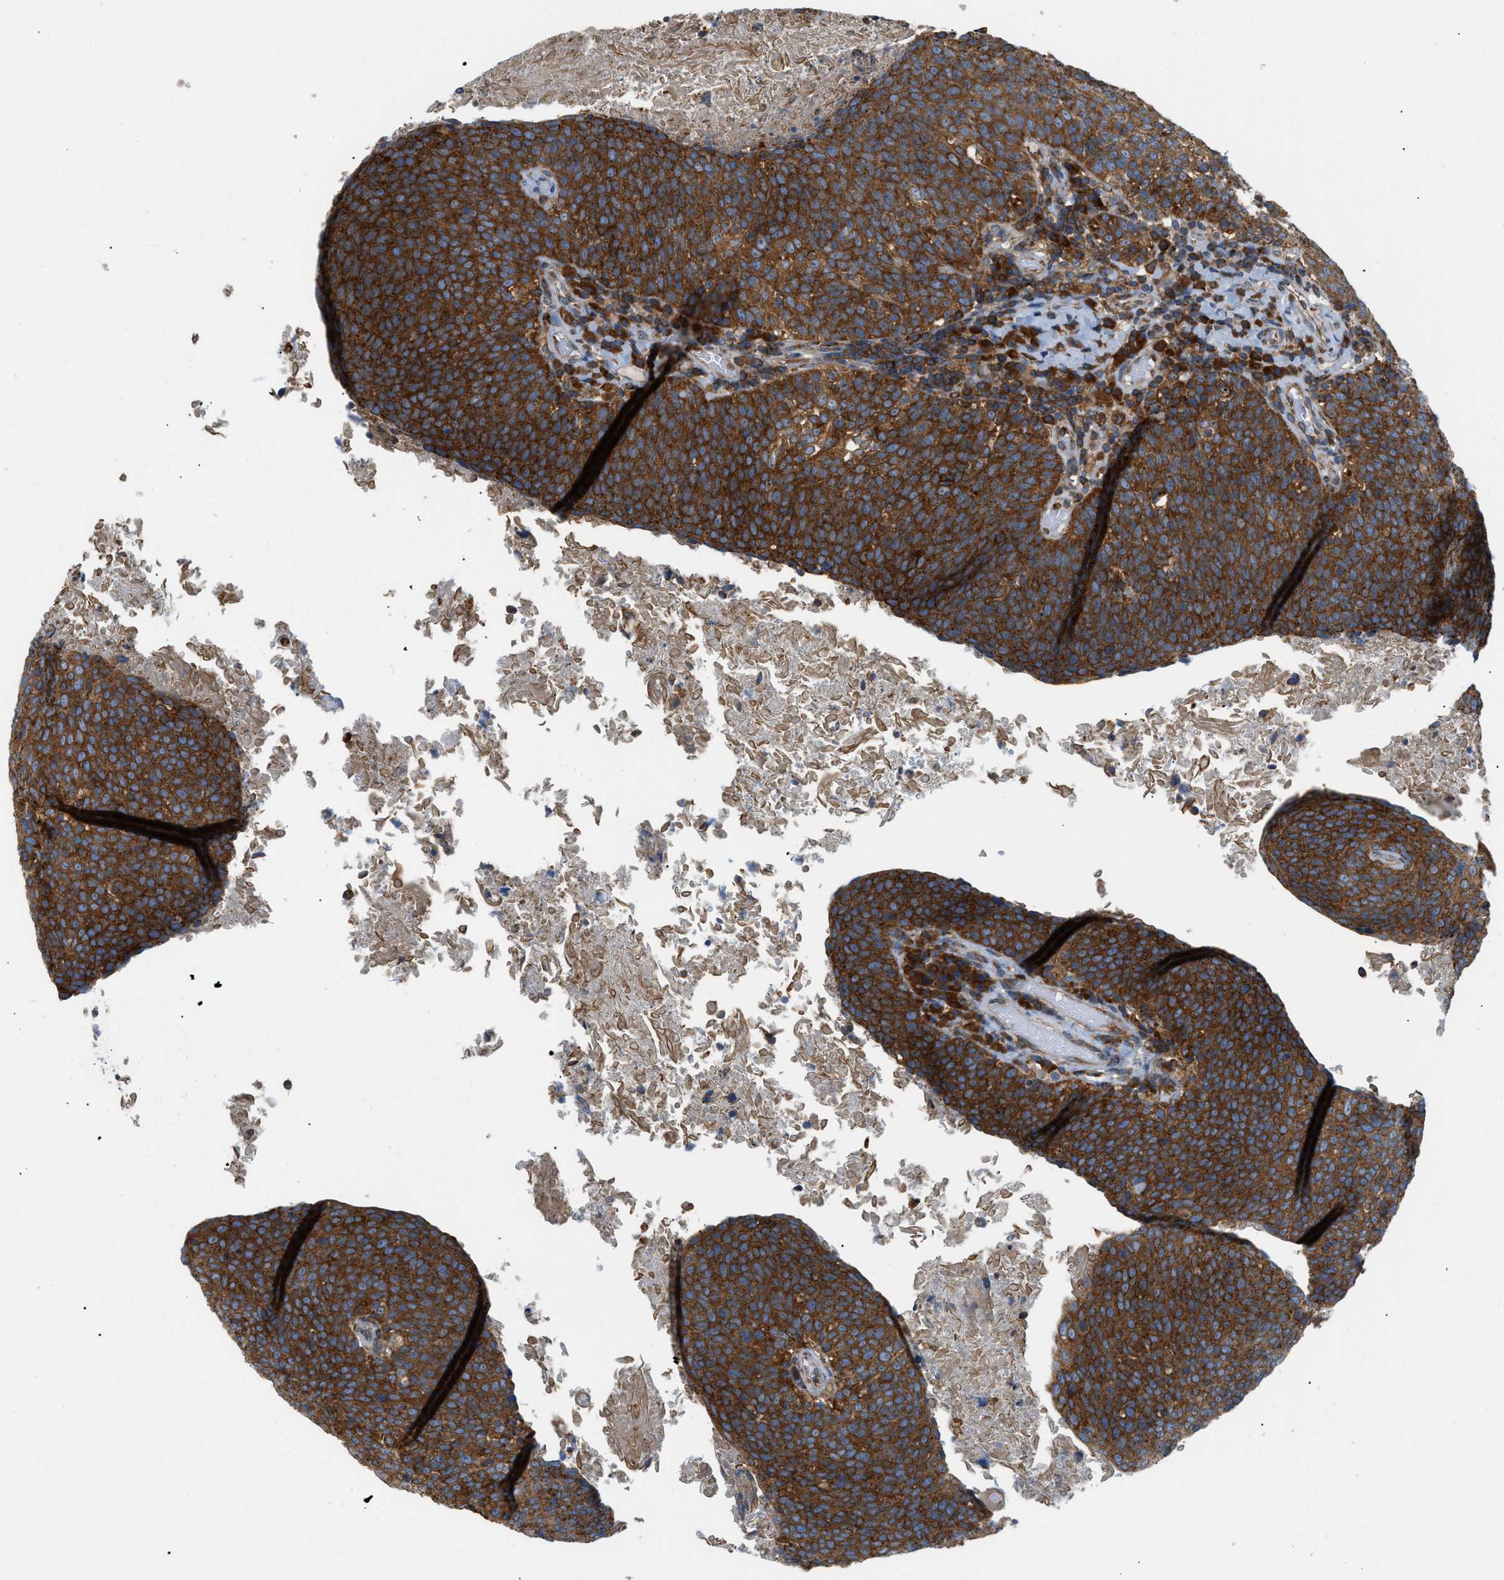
{"staining": {"intensity": "strong", "quantity": ">75%", "location": "cytoplasmic/membranous"}, "tissue": "head and neck cancer", "cell_type": "Tumor cells", "image_type": "cancer", "snomed": [{"axis": "morphology", "description": "Squamous cell carcinoma, NOS"}, {"axis": "morphology", "description": "Squamous cell carcinoma, metastatic, NOS"}, {"axis": "topography", "description": "Lymph node"}, {"axis": "topography", "description": "Head-Neck"}], "caption": "The histopathology image demonstrates immunohistochemical staining of head and neck metastatic squamous cell carcinoma. There is strong cytoplasmic/membranous expression is appreciated in approximately >75% of tumor cells. The protein of interest is stained brown, and the nuclei are stained in blue (DAB (3,3'-diaminobenzidine) IHC with brightfield microscopy, high magnification).", "gene": "GPAT4", "patient": {"sex": "male", "age": 62}}